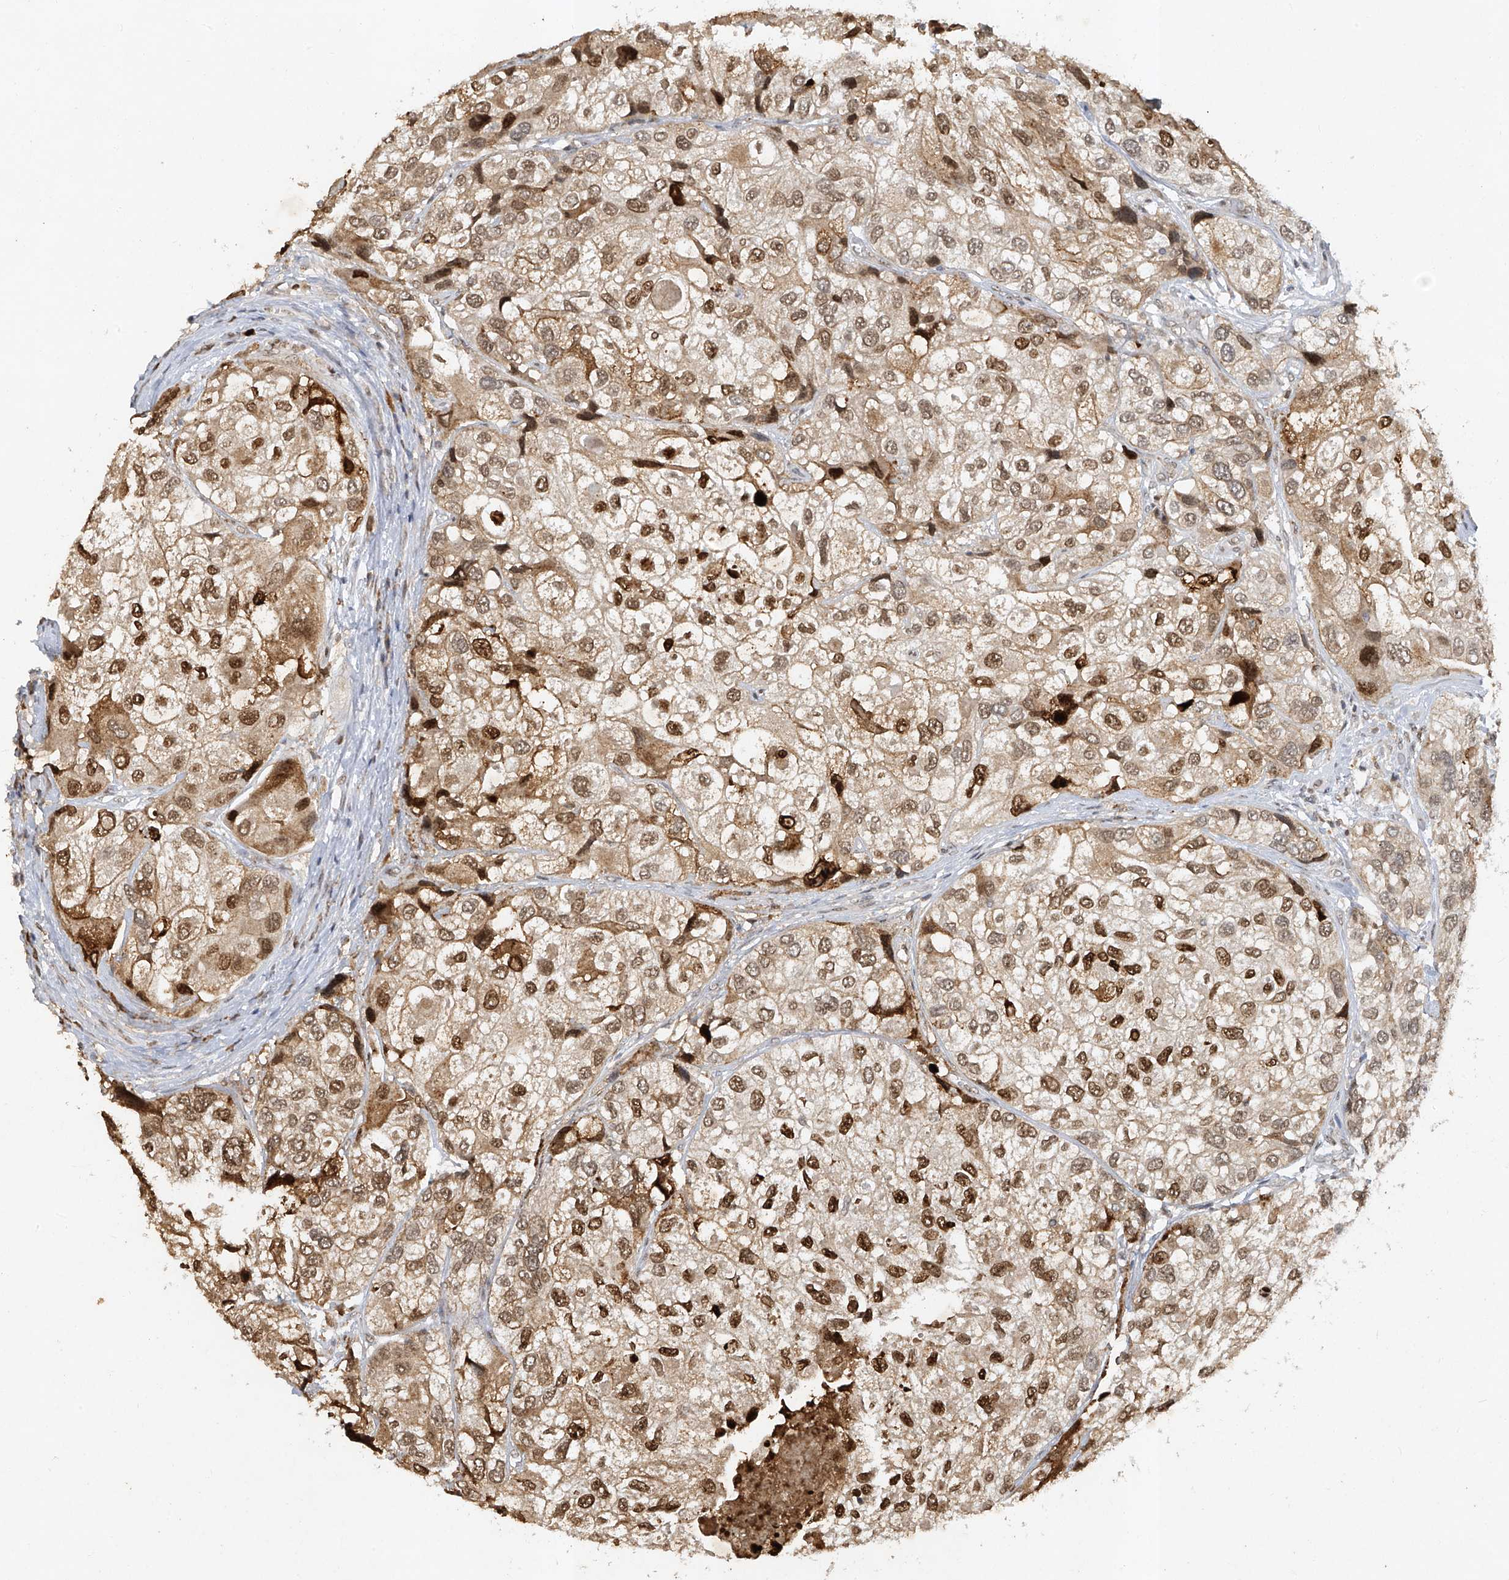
{"staining": {"intensity": "moderate", "quantity": ">75%", "location": "cytoplasmic/membranous,nuclear"}, "tissue": "urothelial cancer", "cell_type": "Tumor cells", "image_type": "cancer", "snomed": [{"axis": "morphology", "description": "Urothelial carcinoma, High grade"}, {"axis": "topography", "description": "Urinary bladder"}], "caption": "A brown stain shows moderate cytoplasmic/membranous and nuclear expression of a protein in urothelial cancer tumor cells.", "gene": "ATRIP", "patient": {"sex": "female", "age": 64}}